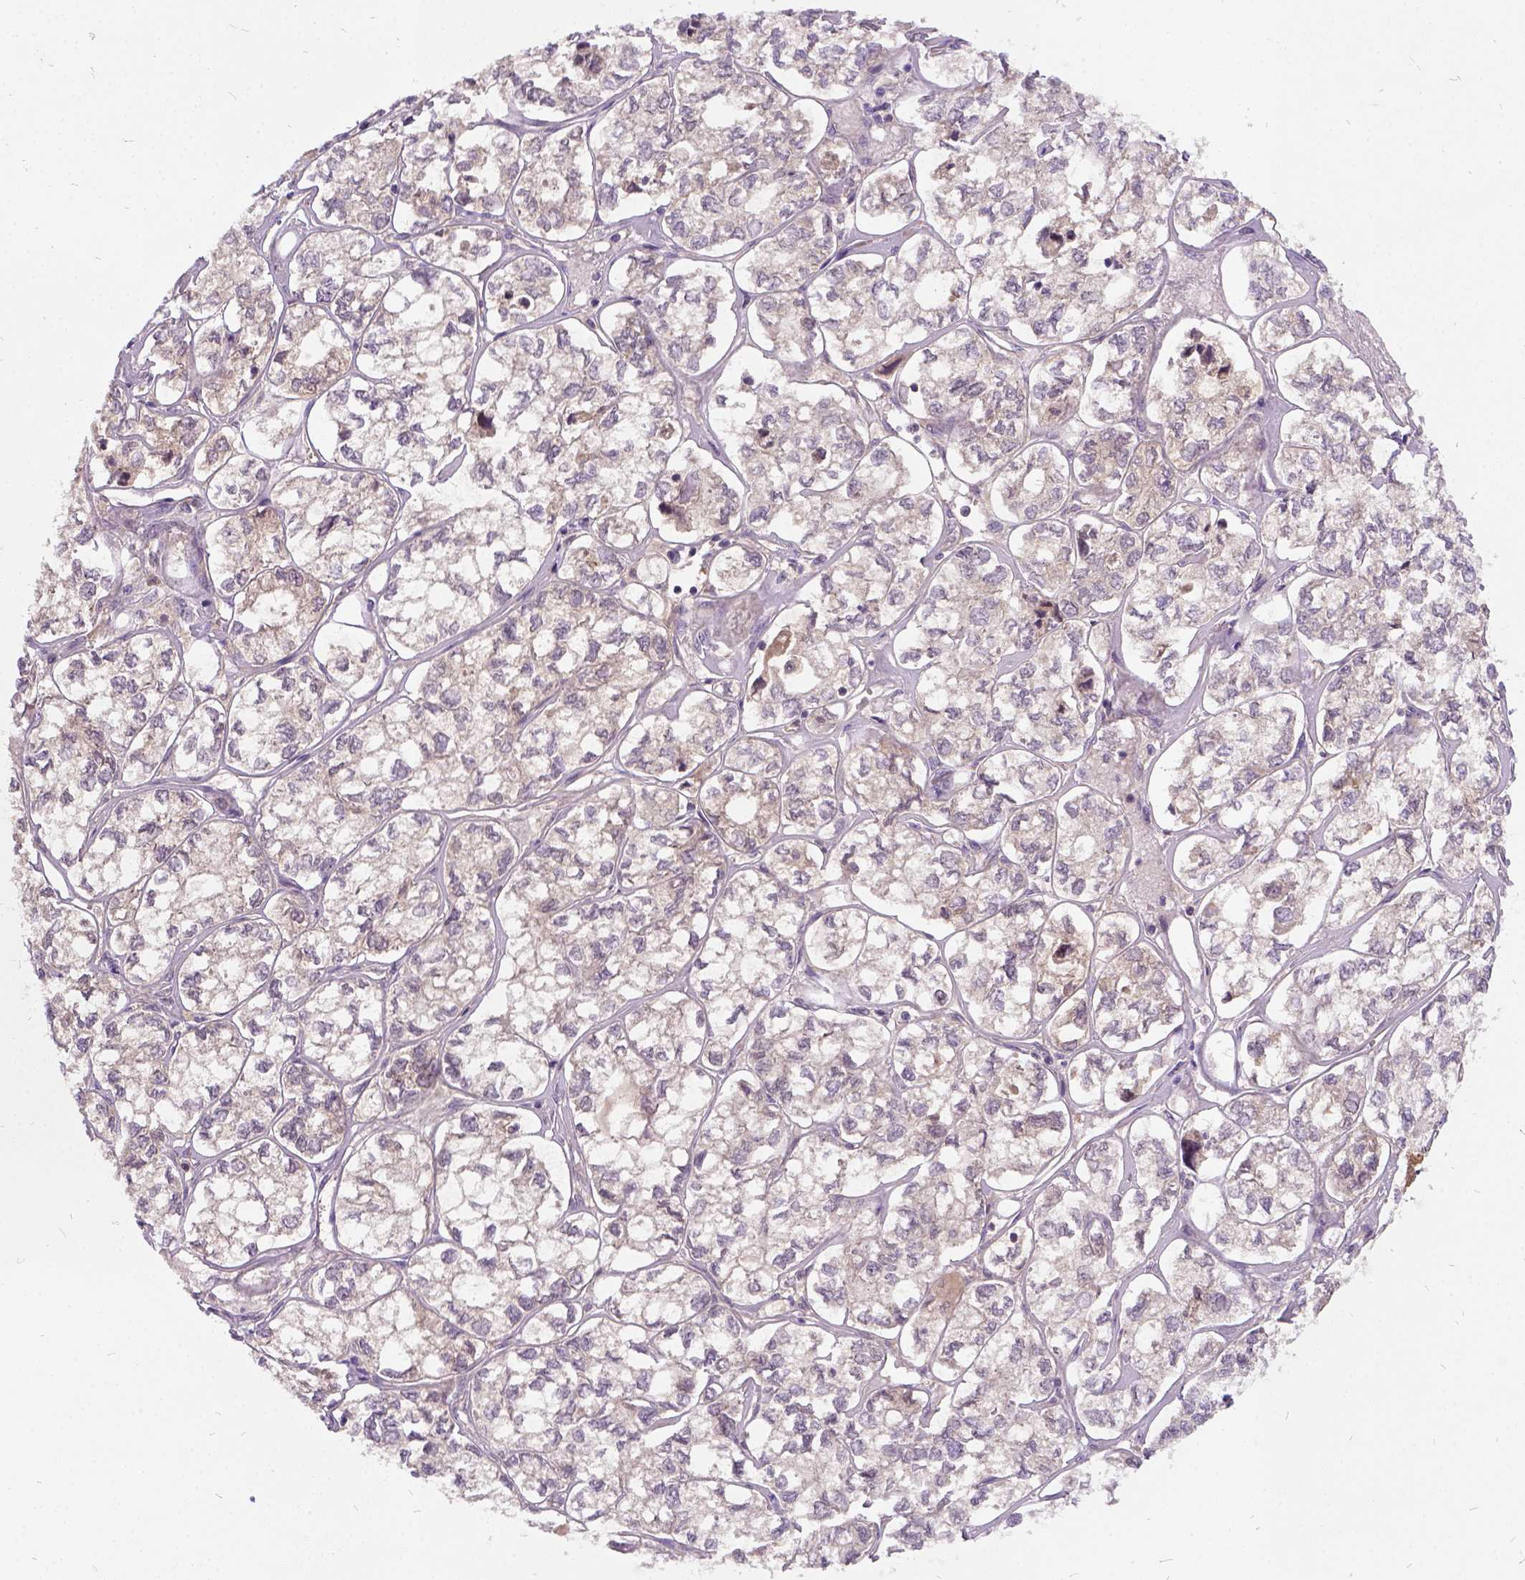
{"staining": {"intensity": "negative", "quantity": "none", "location": "none"}, "tissue": "ovarian cancer", "cell_type": "Tumor cells", "image_type": "cancer", "snomed": [{"axis": "morphology", "description": "Carcinoma, endometroid"}, {"axis": "topography", "description": "Ovary"}], "caption": "Immunohistochemistry (IHC) image of neoplastic tissue: ovarian cancer (endometroid carcinoma) stained with DAB (3,3'-diaminobenzidine) reveals no significant protein positivity in tumor cells.", "gene": "ILRUN", "patient": {"sex": "female", "age": 64}}